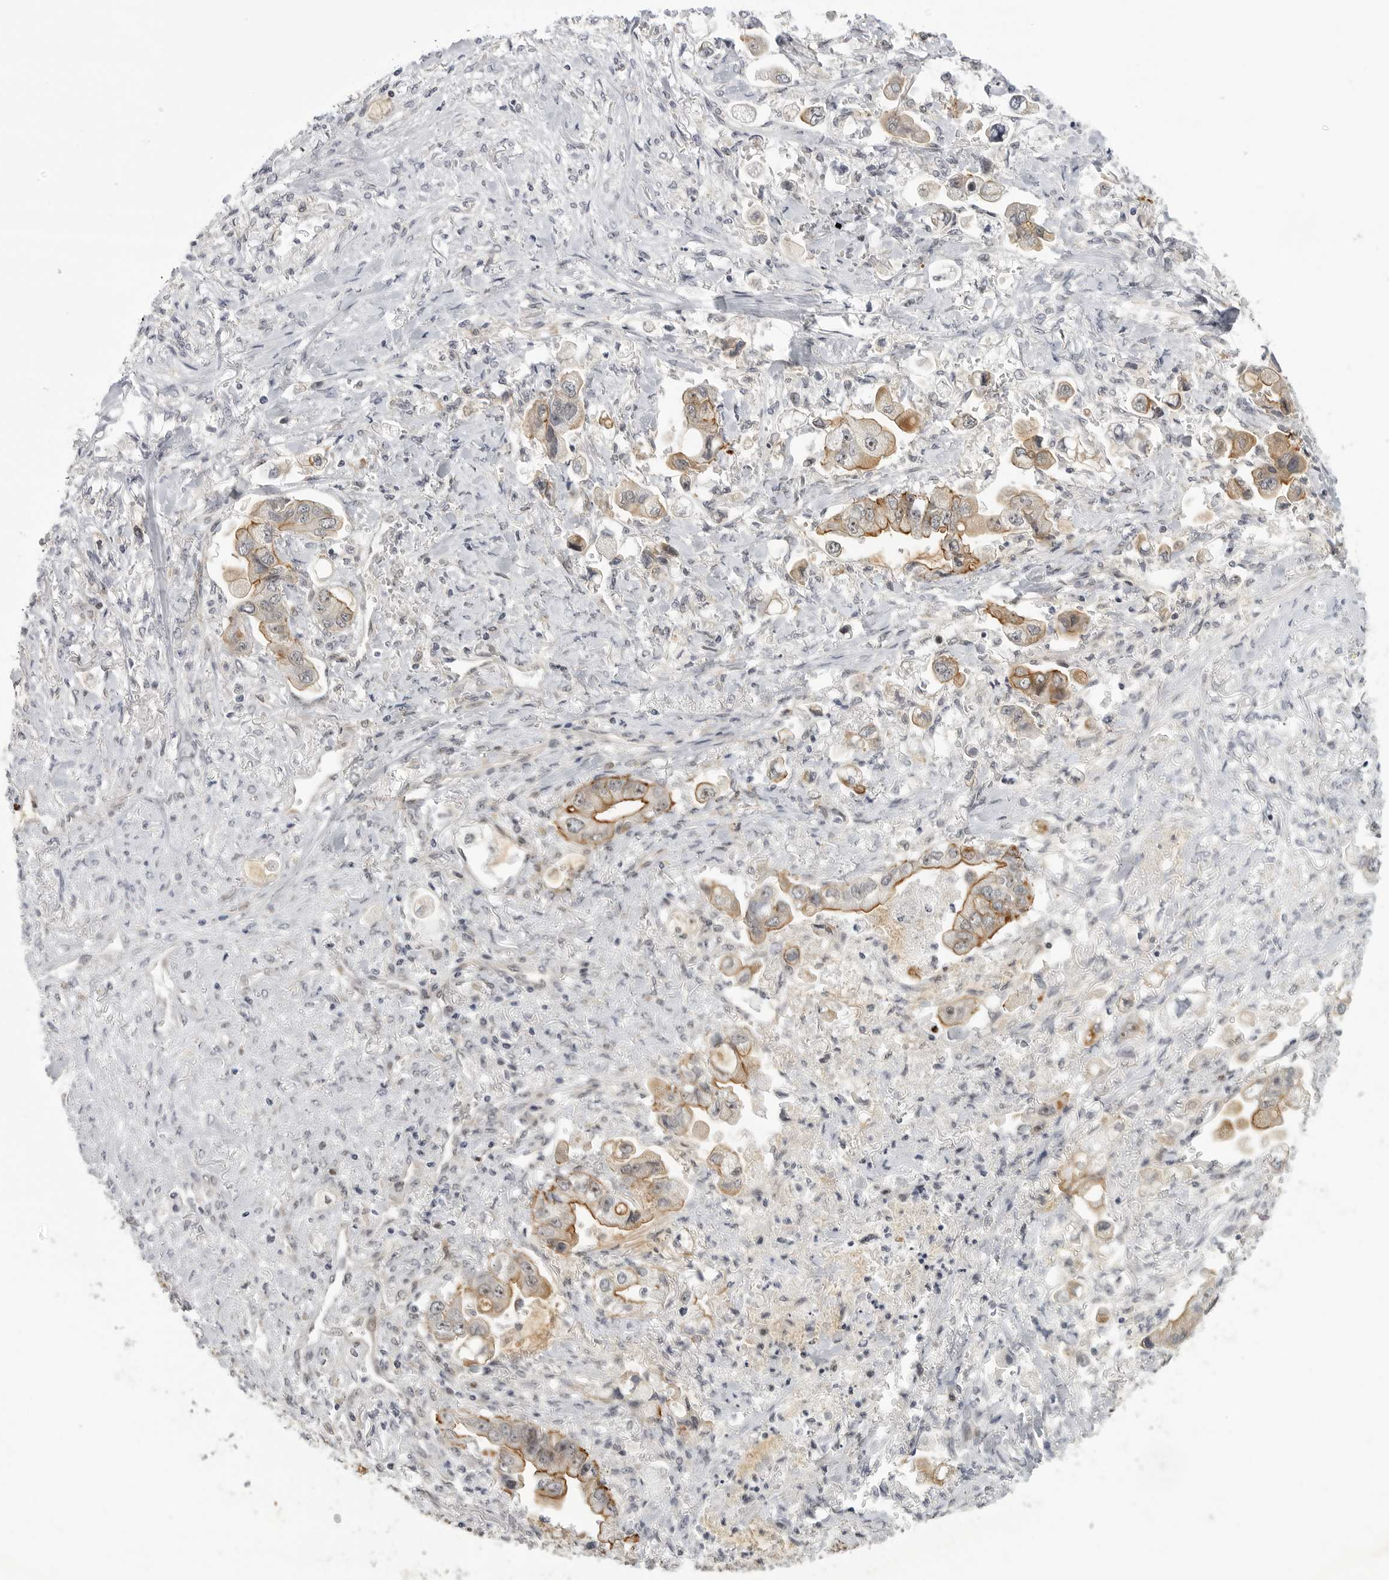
{"staining": {"intensity": "moderate", "quantity": "<25%", "location": "cytoplasmic/membranous"}, "tissue": "stomach cancer", "cell_type": "Tumor cells", "image_type": "cancer", "snomed": [{"axis": "morphology", "description": "Adenocarcinoma, NOS"}, {"axis": "topography", "description": "Stomach"}], "caption": "This is a micrograph of immunohistochemistry (IHC) staining of stomach cancer, which shows moderate expression in the cytoplasmic/membranous of tumor cells.", "gene": "CEP295NL", "patient": {"sex": "male", "age": 62}}